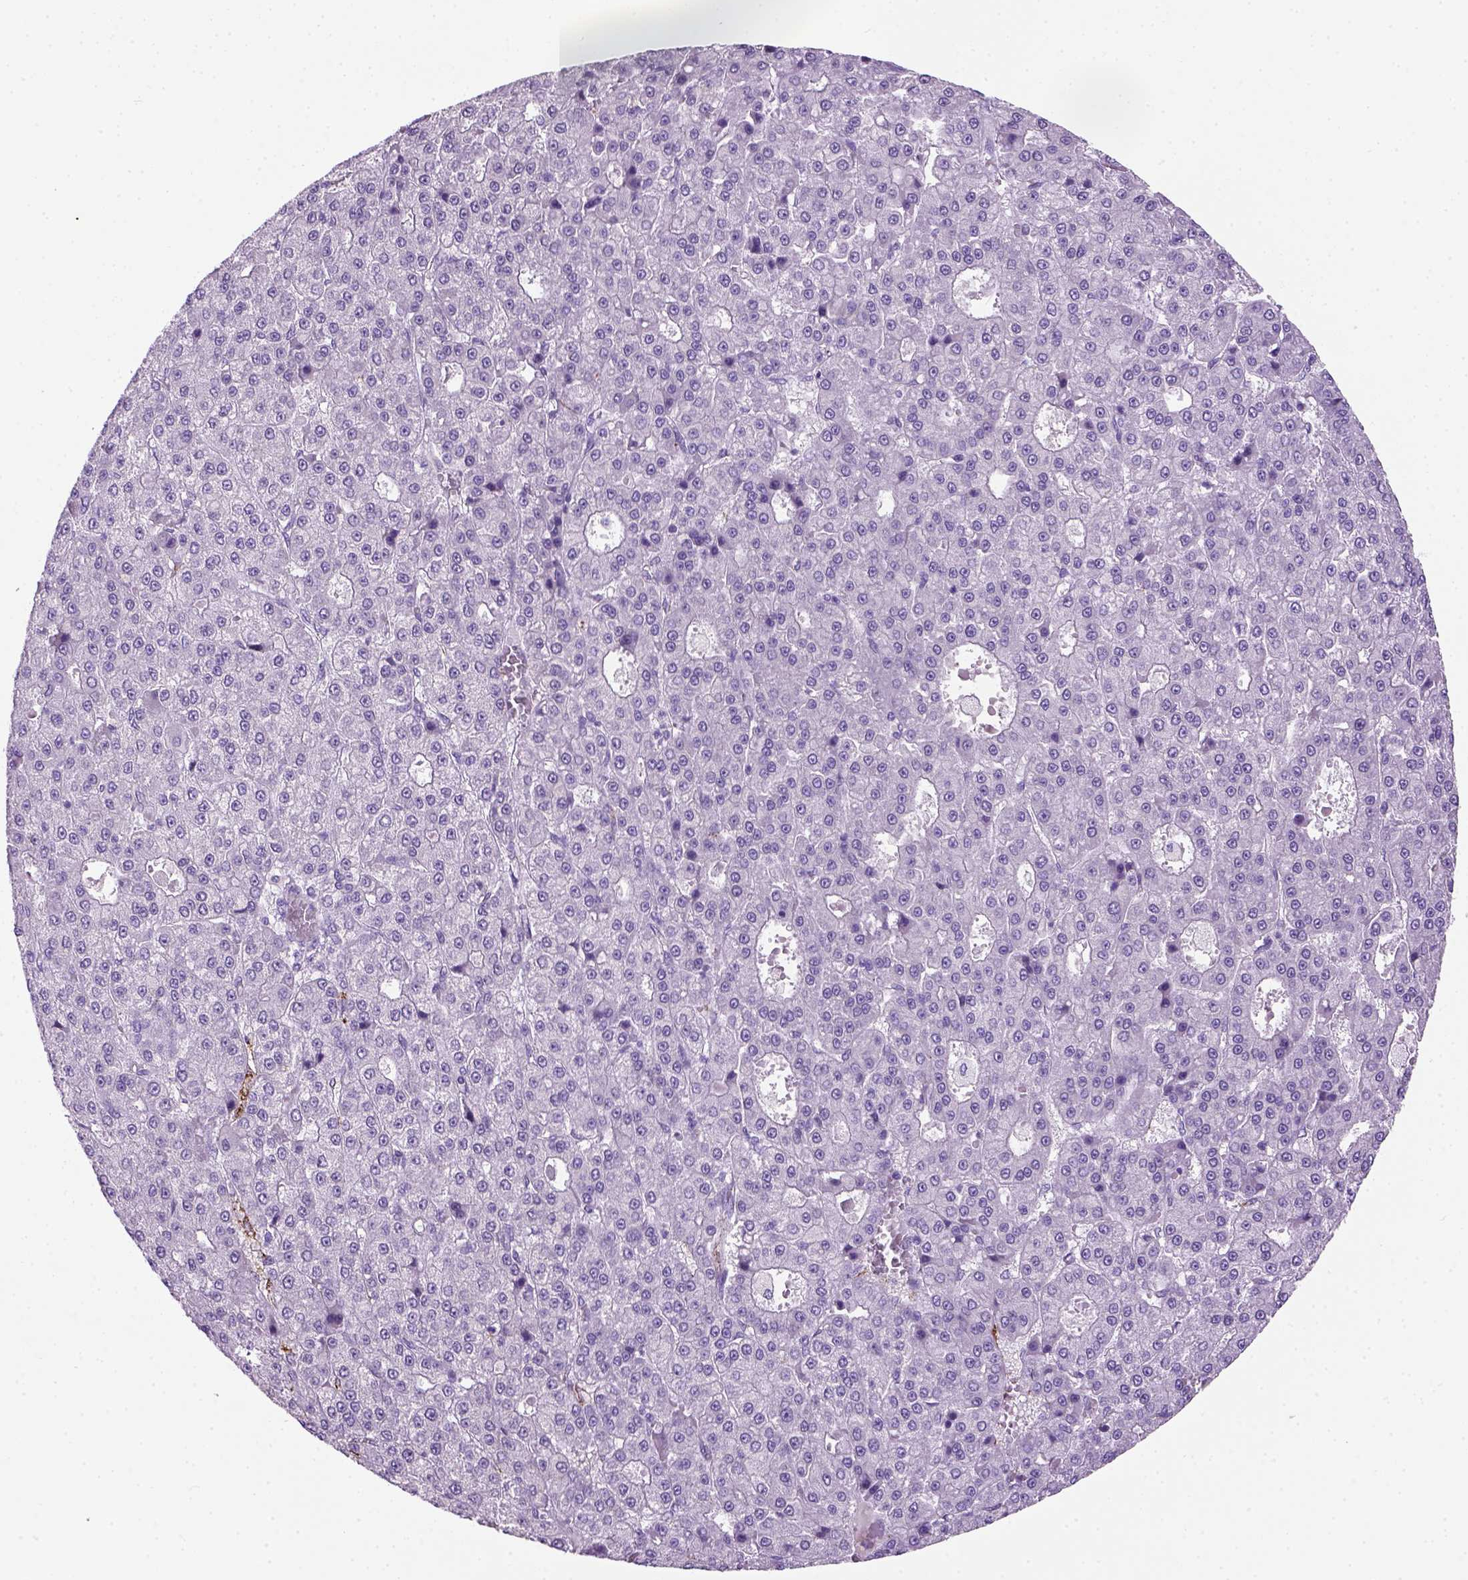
{"staining": {"intensity": "negative", "quantity": "none", "location": "none"}, "tissue": "liver cancer", "cell_type": "Tumor cells", "image_type": "cancer", "snomed": [{"axis": "morphology", "description": "Carcinoma, Hepatocellular, NOS"}, {"axis": "topography", "description": "Liver"}], "caption": "Histopathology image shows no significant protein expression in tumor cells of liver cancer.", "gene": "VWF", "patient": {"sex": "male", "age": 70}}